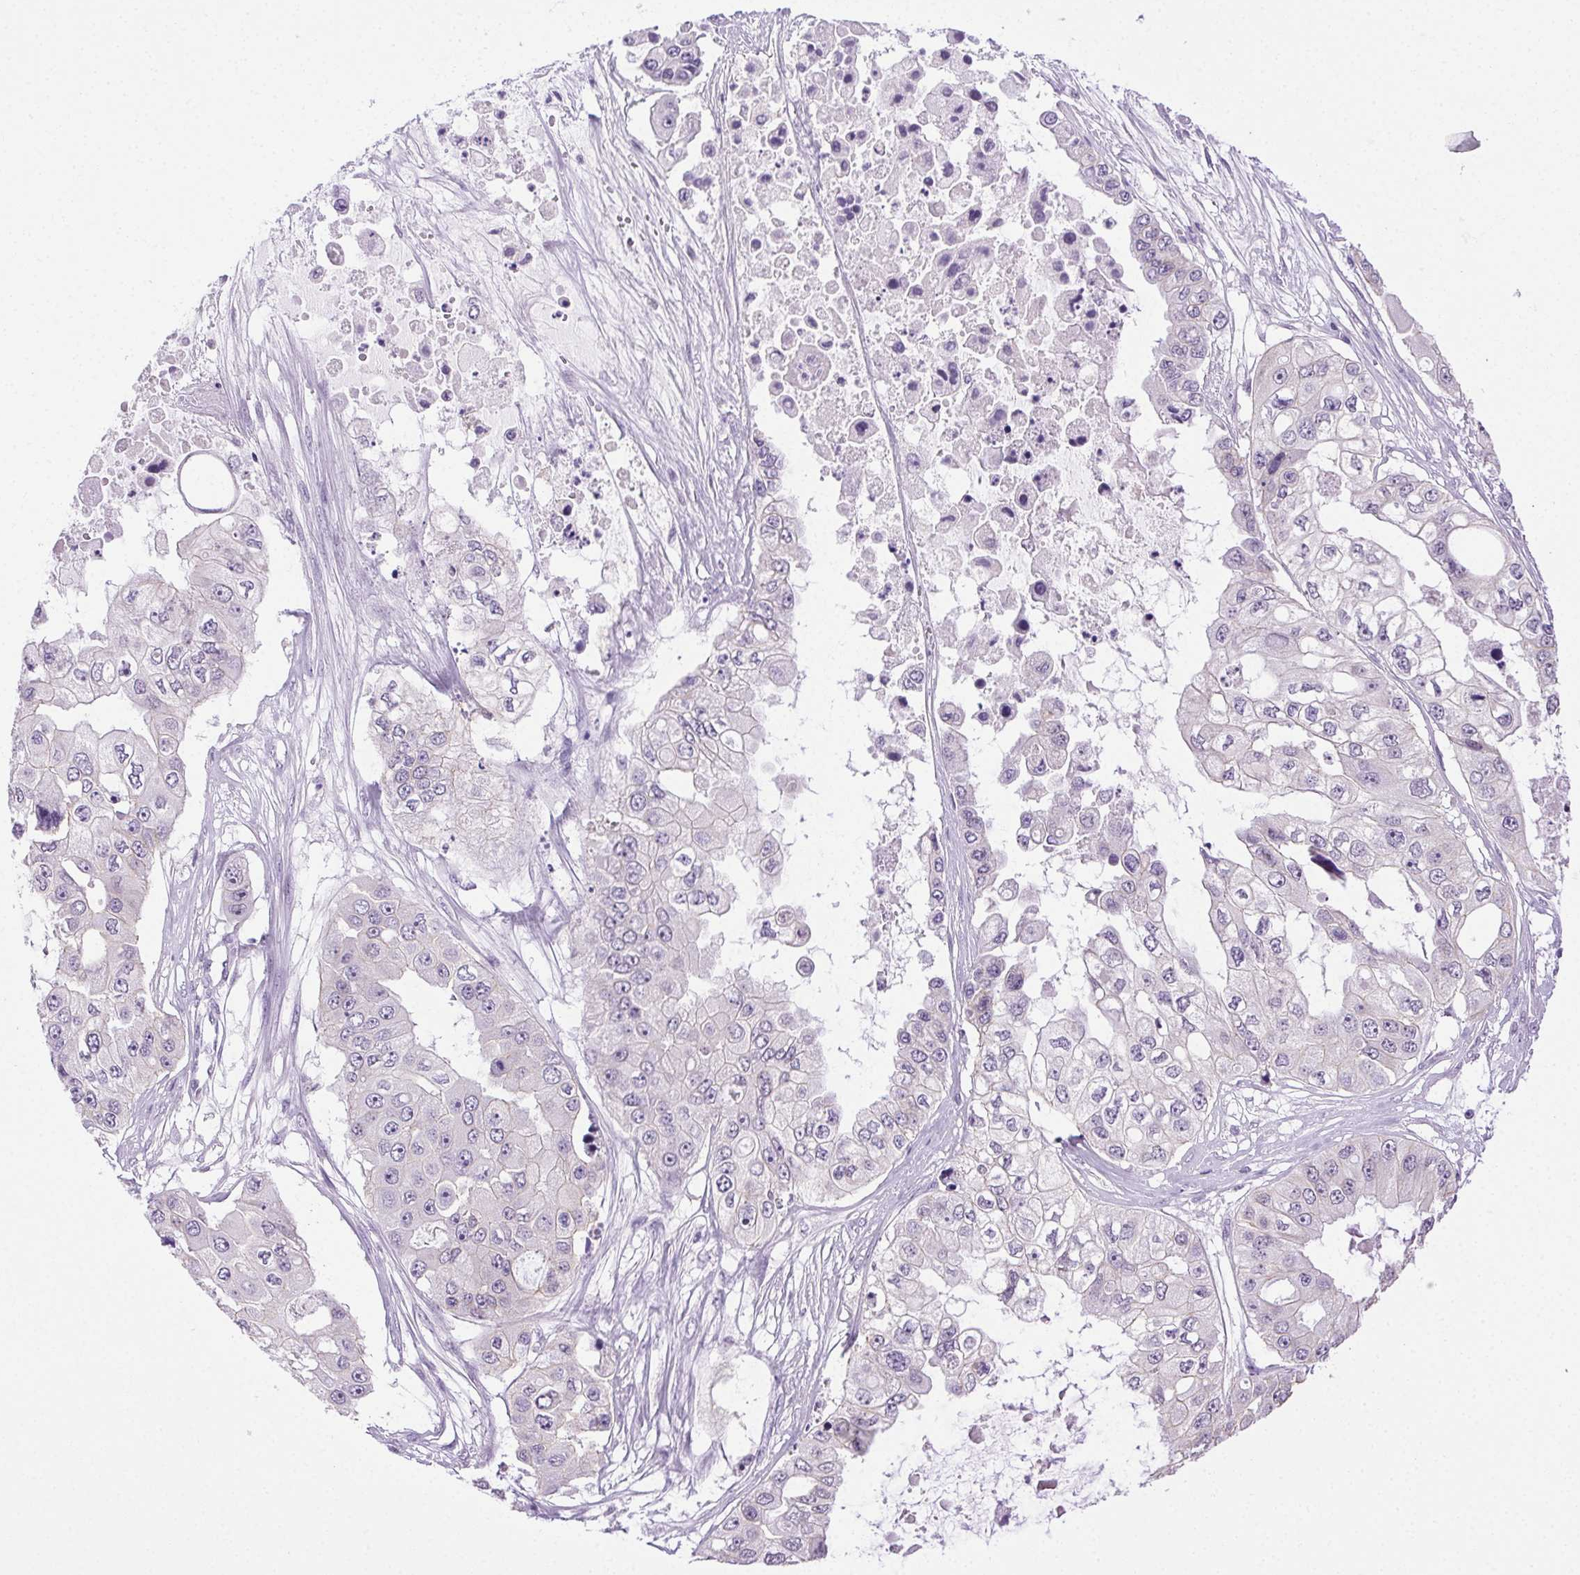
{"staining": {"intensity": "negative", "quantity": "none", "location": "none"}, "tissue": "ovarian cancer", "cell_type": "Tumor cells", "image_type": "cancer", "snomed": [{"axis": "morphology", "description": "Cystadenocarcinoma, serous, NOS"}, {"axis": "topography", "description": "Ovary"}], "caption": "Protein analysis of ovarian cancer reveals no significant expression in tumor cells. (Immunohistochemistry (ihc), brightfield microscopy, high magnification).", "gene": "CLDN10", "patient": {"sex": "female", "age": 56}}